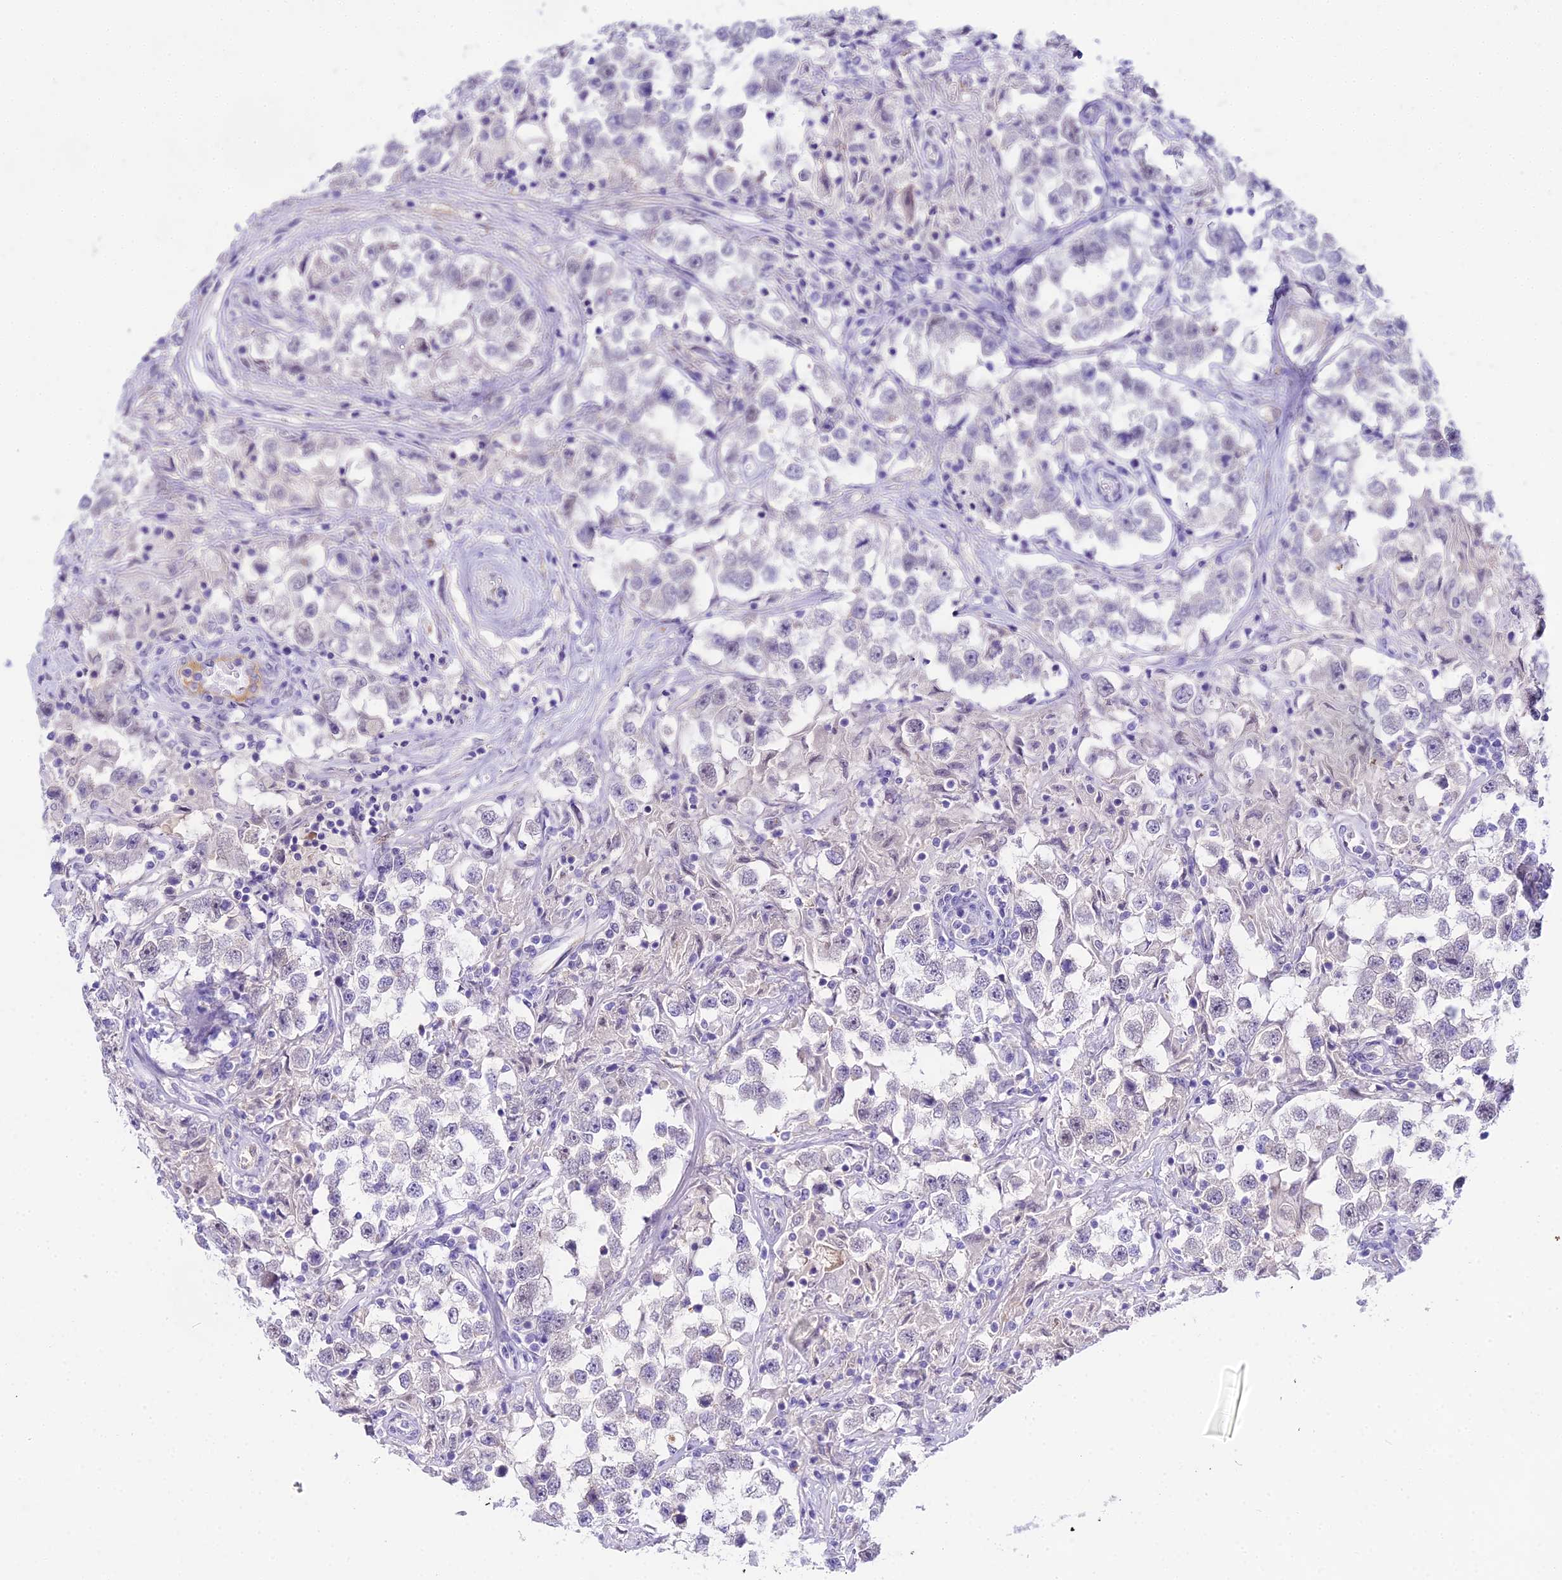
{"staining": {"intensity": "negative", "quantity": "none", "location": "none"}, "tissue": "testis cancer", "cell_type": "Tumor cells", "image_type": "cancer", "snomed": [{"axis": "morphology", "description": "Seminoma, NOS"}, {"axis": "topography", "description": "Testis"}], "caption": "IHC micrograph of human seminoma (testis) stained for a protein (brown), which reveals no positivity in tumor cells. Brightfield microscopy of immunohistochemistry (IHC) stained with DAB (brown) and hematoxylin (blue), captured at high magnification.", "gene": "MAT2A", "patient": {"sex": "male", "age": 46}}